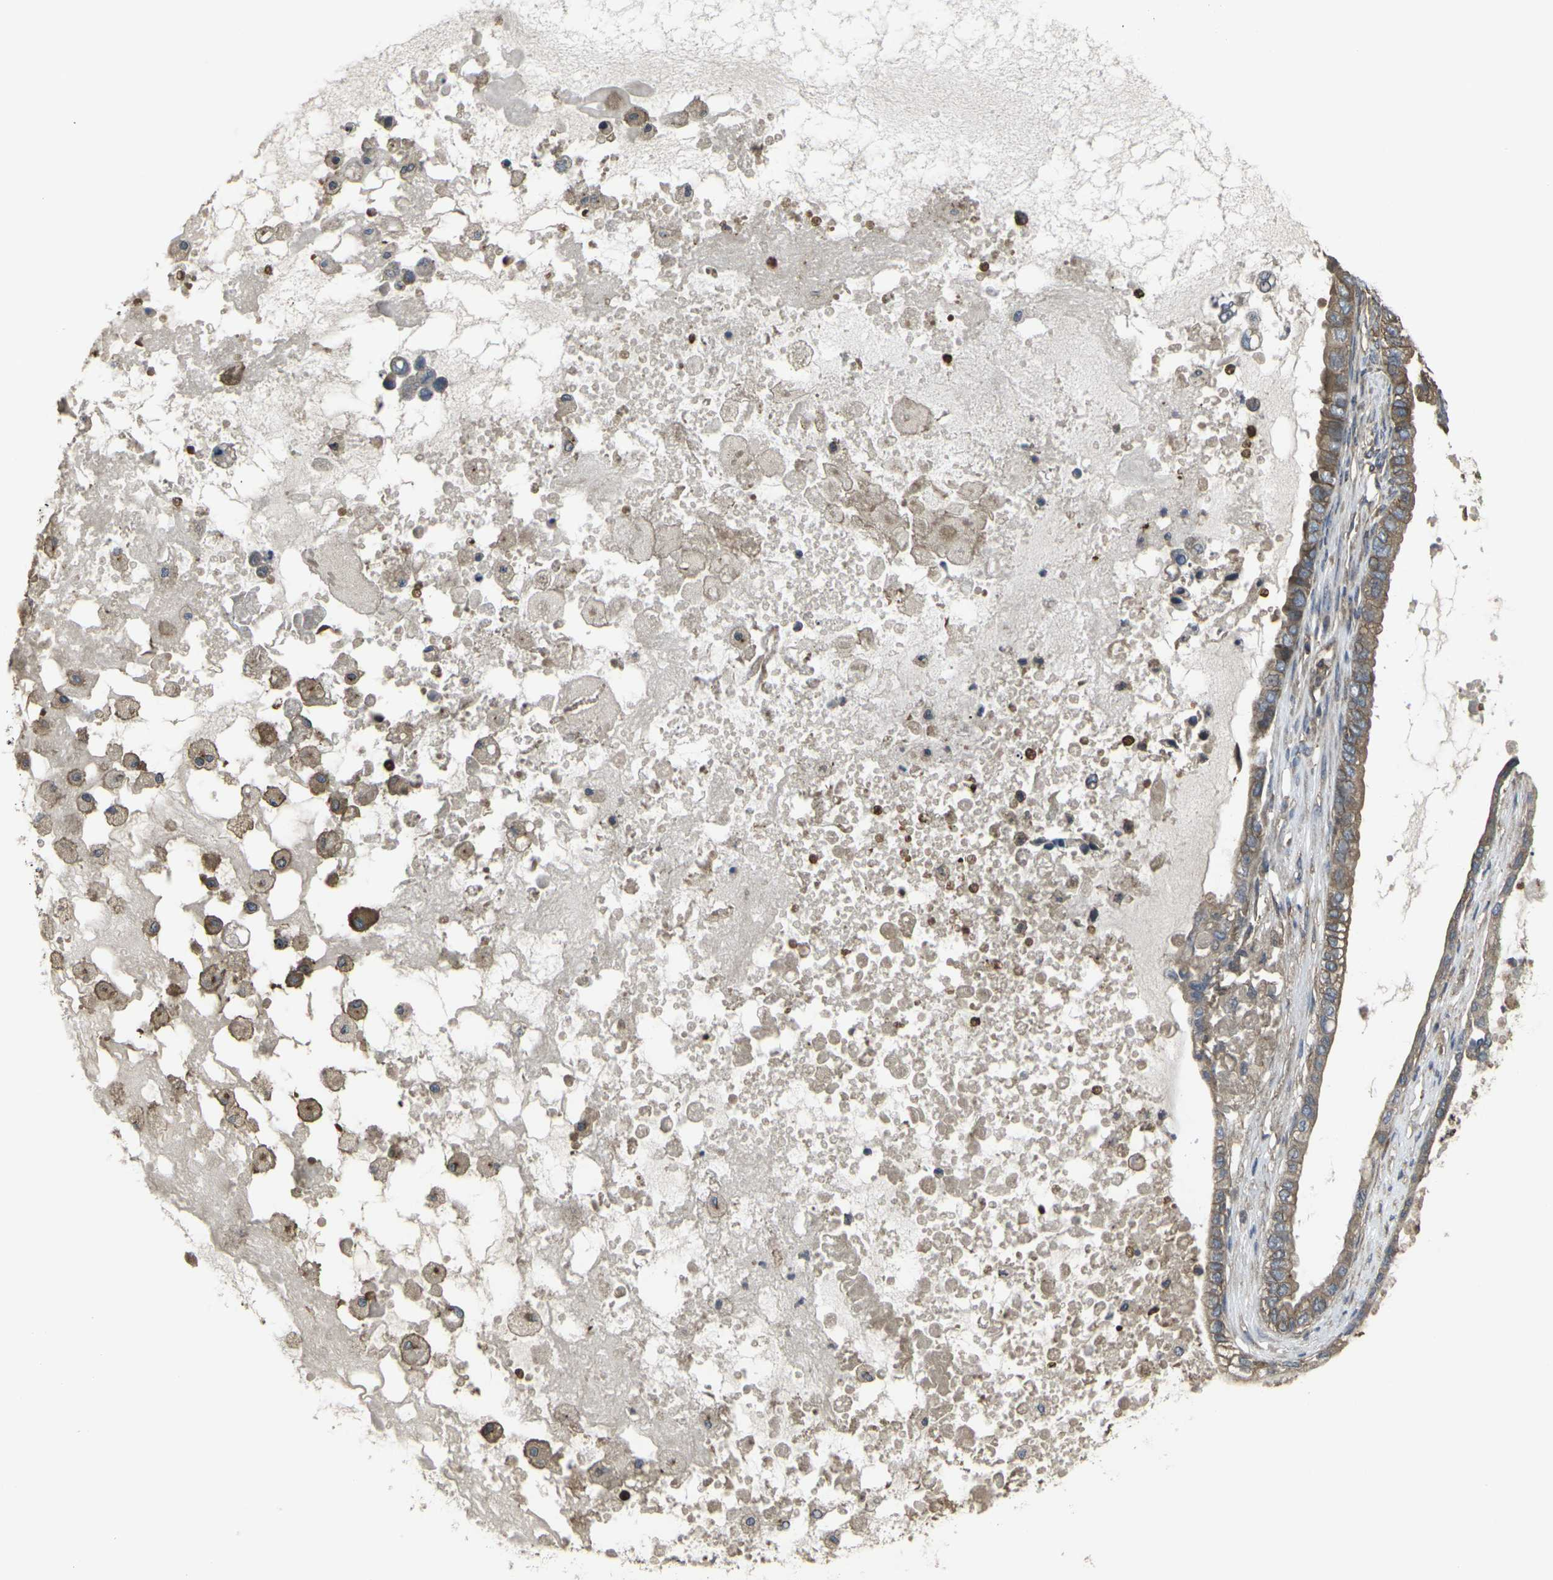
{"staining": {"intensity": "moderate", "quantity": ">75%", "location": "cytoplasmic/membranous"}, "tissue": "ovarian cancer", "cell_type": "Tumor cells", "image_type": "cancer", "snomed": [{"axis": "morphology", "description": "Cystadenocarcinoma, mucinous, NOS"}, {"axis": "topography", "description": "Ovary"}], "caption": "Protein analysis of mucinous cystadenocarcinoma (ovarian) tissue displays moderate cytoplasmic/membranous expression in approximately >75% of tumor cells.", "gene": "PRKACB", "patient": {"sex": "female", "age": 80}}